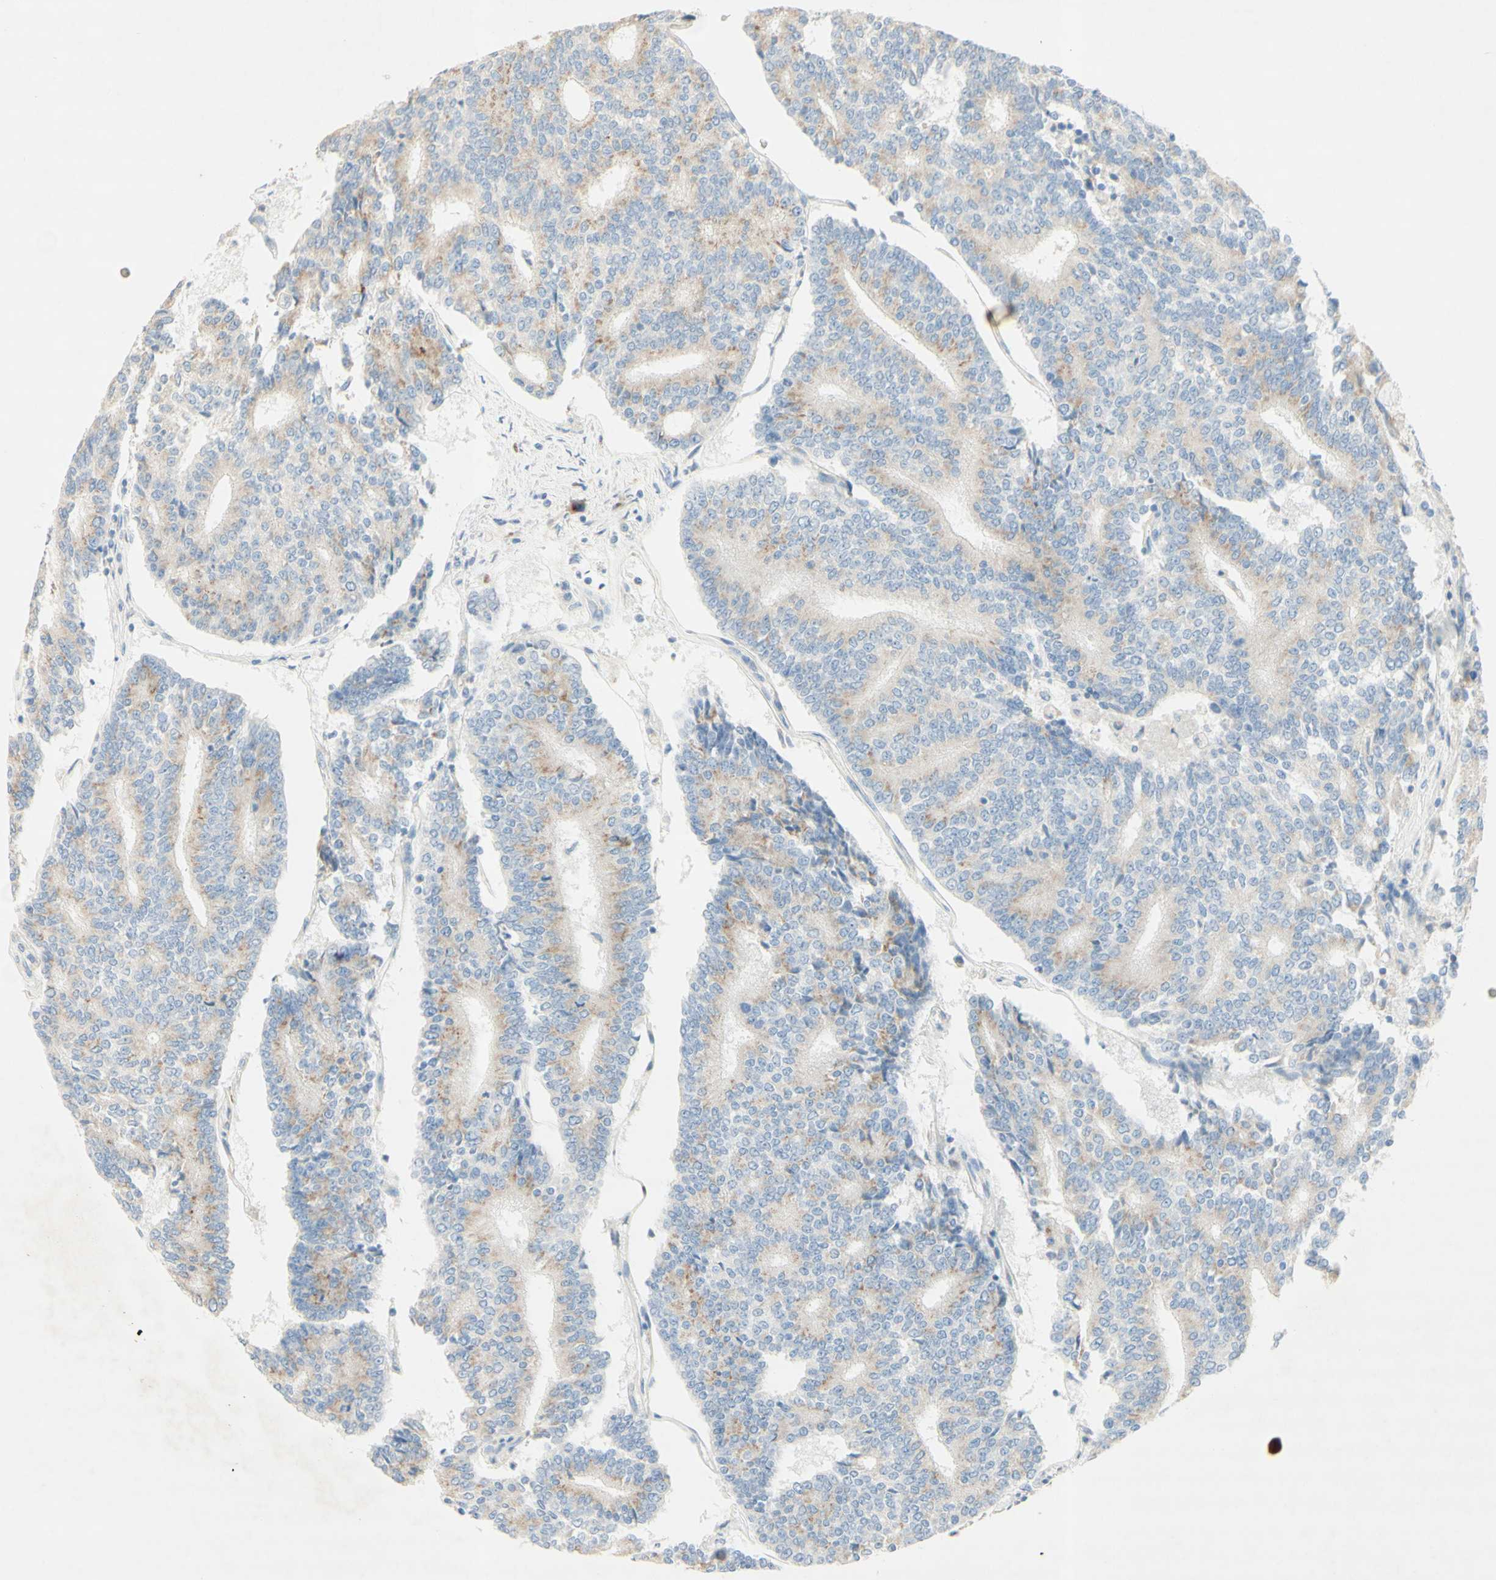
{"staining": {"intensity": "weak", "quantity": ">75%", "location": "cytoplasmic/membranous"}, "tissue": "prostate cancer", "cell_type": "Tumor cells", "image_type": "cancer", "snomed": [{"axis": "morphology", "description": "Normal tissue, NOS"}, {"axis": "morphology", "description": "Adenocarcinoma, High grade"}, {"axis": "topography", "description": "Prostate"}, {"axis": "topography", "description": "Seminal veicle"}], "caption": "This is a histology image of immunohistochemistry (IHC) staining of prostate cancer (high-grade adenocarcinoma), which shows weak expression in the cytoplasmic/membranous of tumor cells.", "gene": "MANEA", "patient": {"sex": "male", "age": 55}}